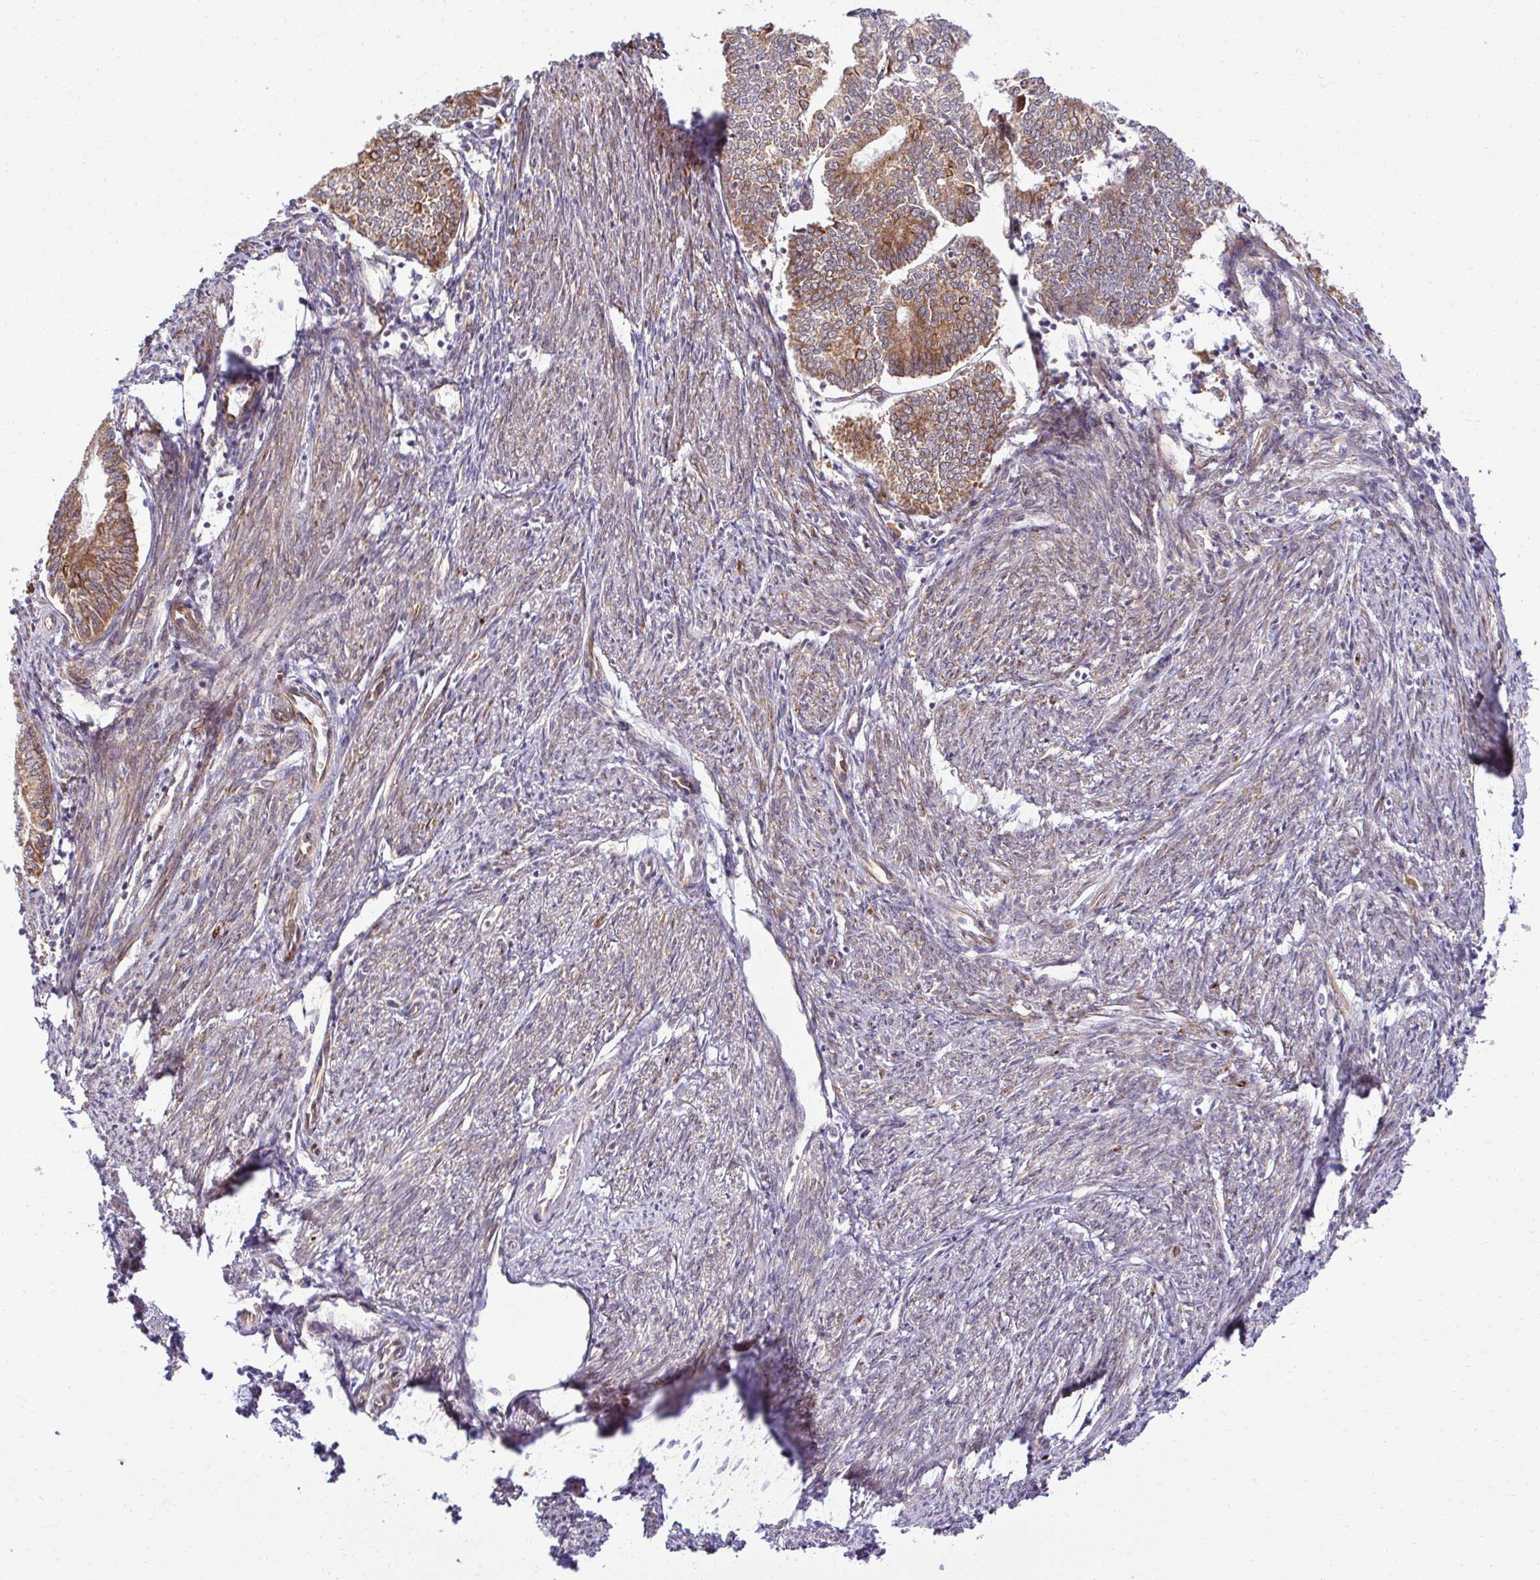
{"staining": {"intensity": "moderate", "quantity": ">75%", "location": "cytoplasmic/membranous"}, "tissue": "endometrial cancer", "cell_type": "Tumor cells", "image_type": "cancer", "snomed": [{"axis": "morphology", "description": "Adenocarcinoma, NOS"}, {"axis": "topography", "description": "Endometrium"}], "caption": "Approximately >75% of tumor cells in human adenocarcinoma (endometrial) reveal moderate cytoplasmic/membranous protein positivity as visualized by brown immunohistochemical staining.", "gene": "HPS1", "patient": {"sex": "female", "age": 61}}